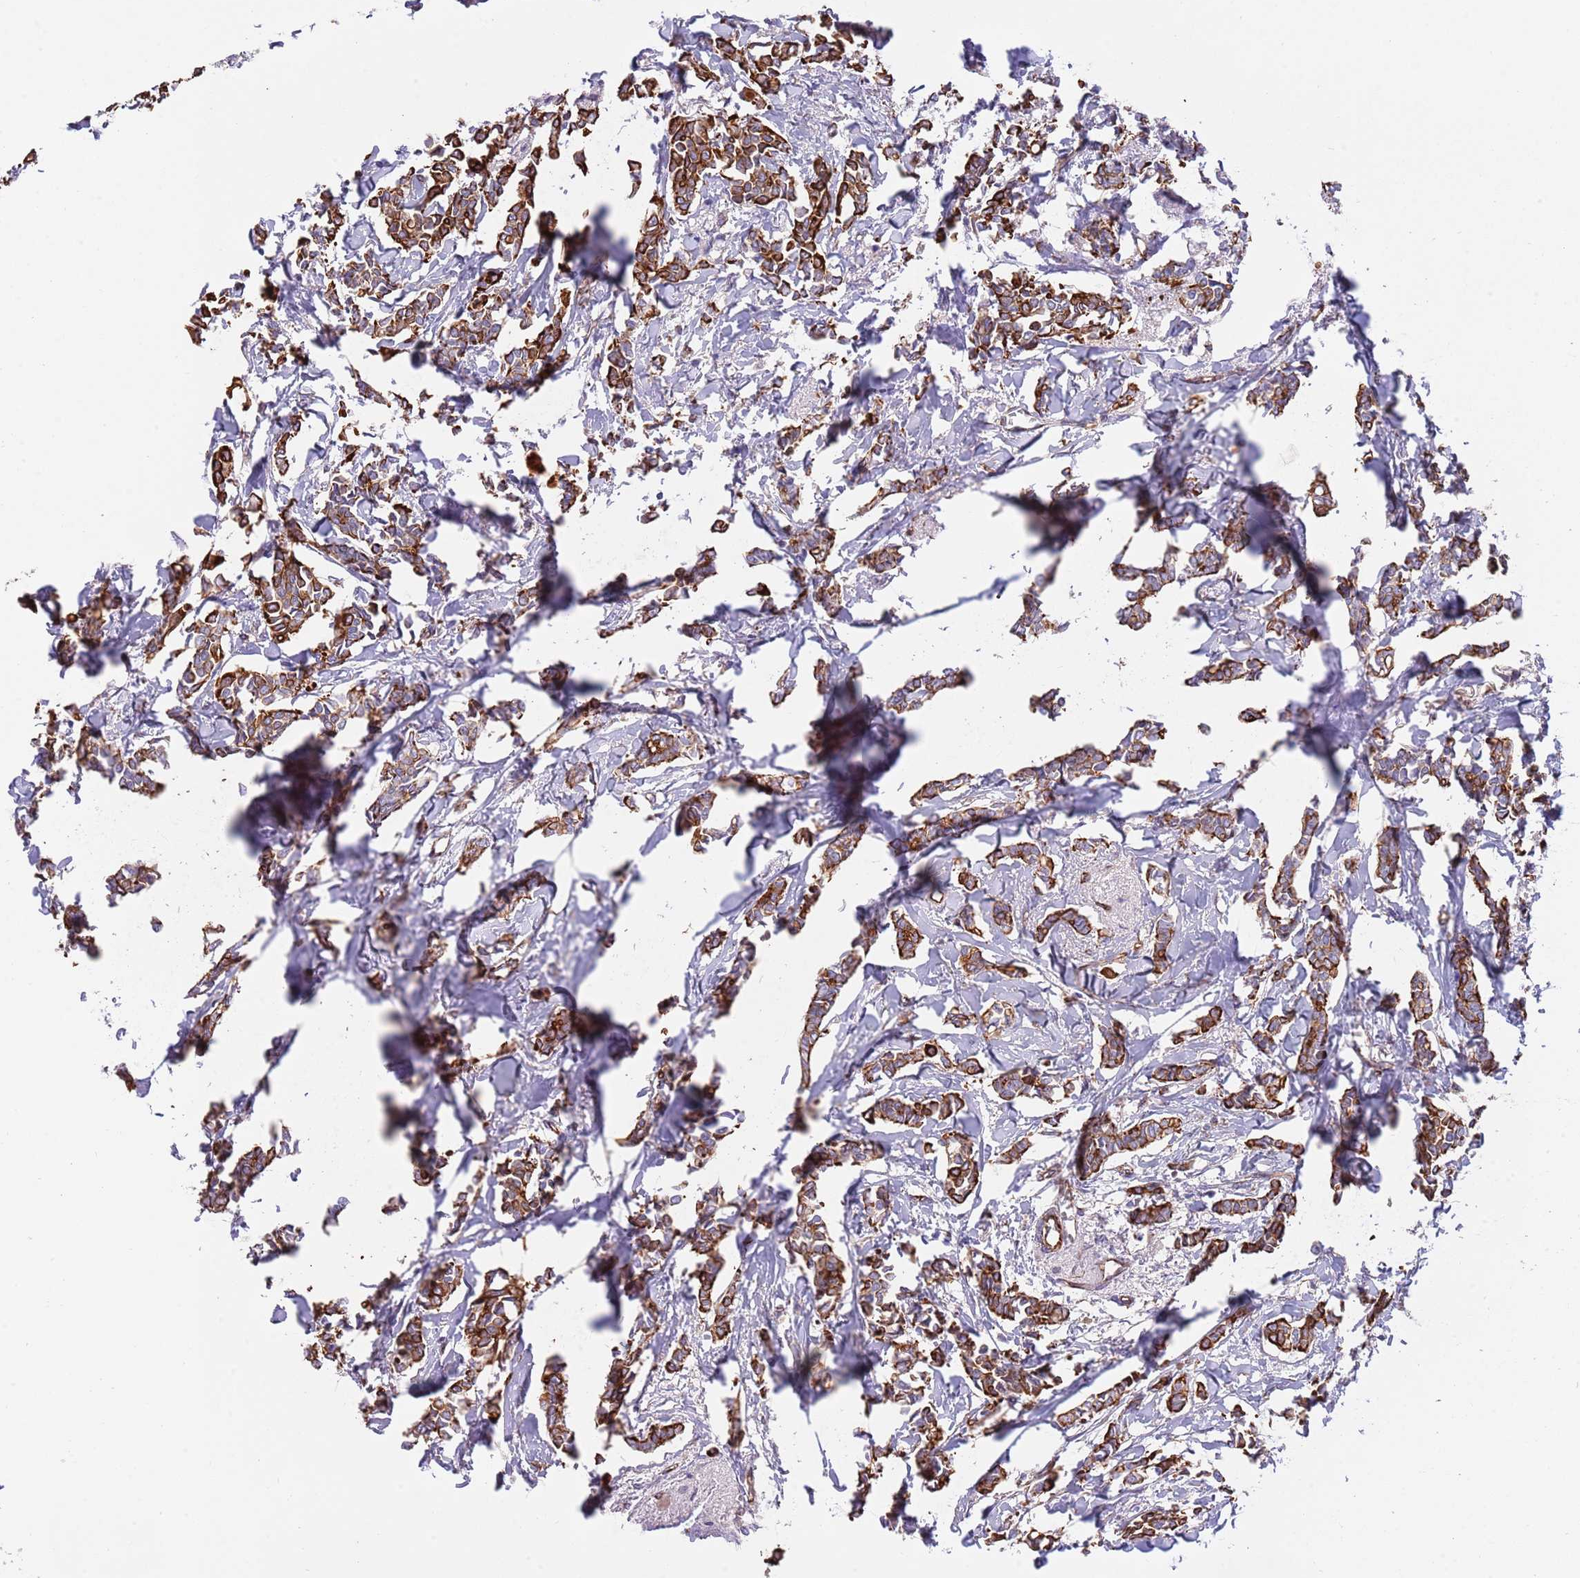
{"staining": {"intensity": "strong", "quantity": ">75%", "location": "cytoplasmic/membranous"}, "tissue": "breast cancer", "cell_type": "Tumor cells", "image_type": "cancer", "snomed": [{"axis": "morphology", "description": "Duct carcinoma"}, {"axis": "topography", "description": "Breast"}], "caption": "A photomicrograph showing strong cytoplasmic/membranous positivity in approximately >75% of tumor cells in breast invasive ductal carcinoma, as visualized by brown immunohistochemical staining.", "gene": "MOGAT1", "patient": {"sex": "female", "age": 41}}